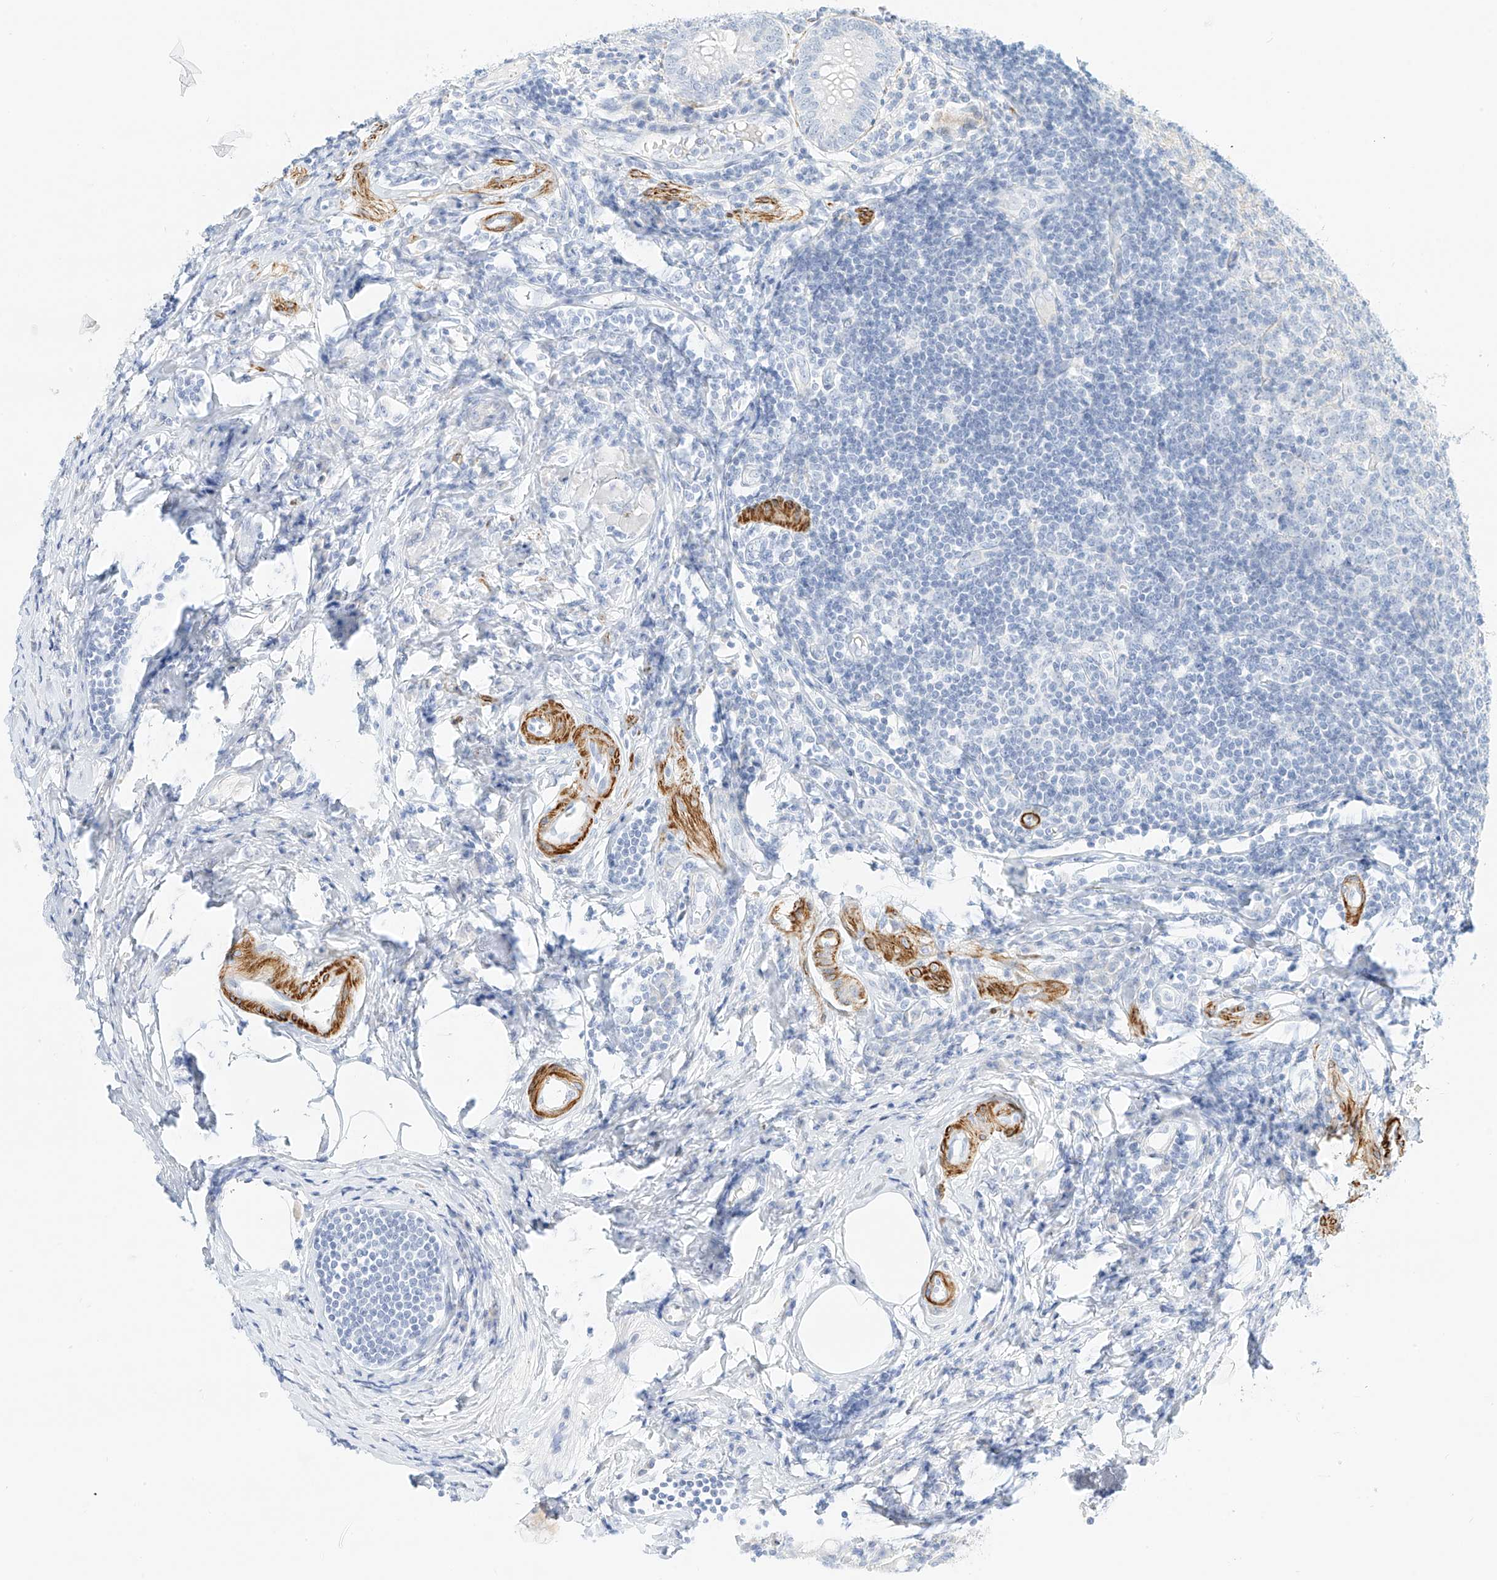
{"staining": {"intensity": "negative", "quantity": "none", "location": "none"}, "tissue": "appendix", "cell_type": "Glandular cells", "image_type": "normal", "snomed": [{"axis": "morphology", "description": "Normal tissue, NOS"}, {"axis": "topography", "description": "Appendix"}], "caption": "Immunohistochemistry histopathology image of unremarkable appendix stained for a protein (brown), which exhibits no staining in glandular cells.", "gene": "ST3GAL5", "patient": {"sex": "female", "age": 54}}